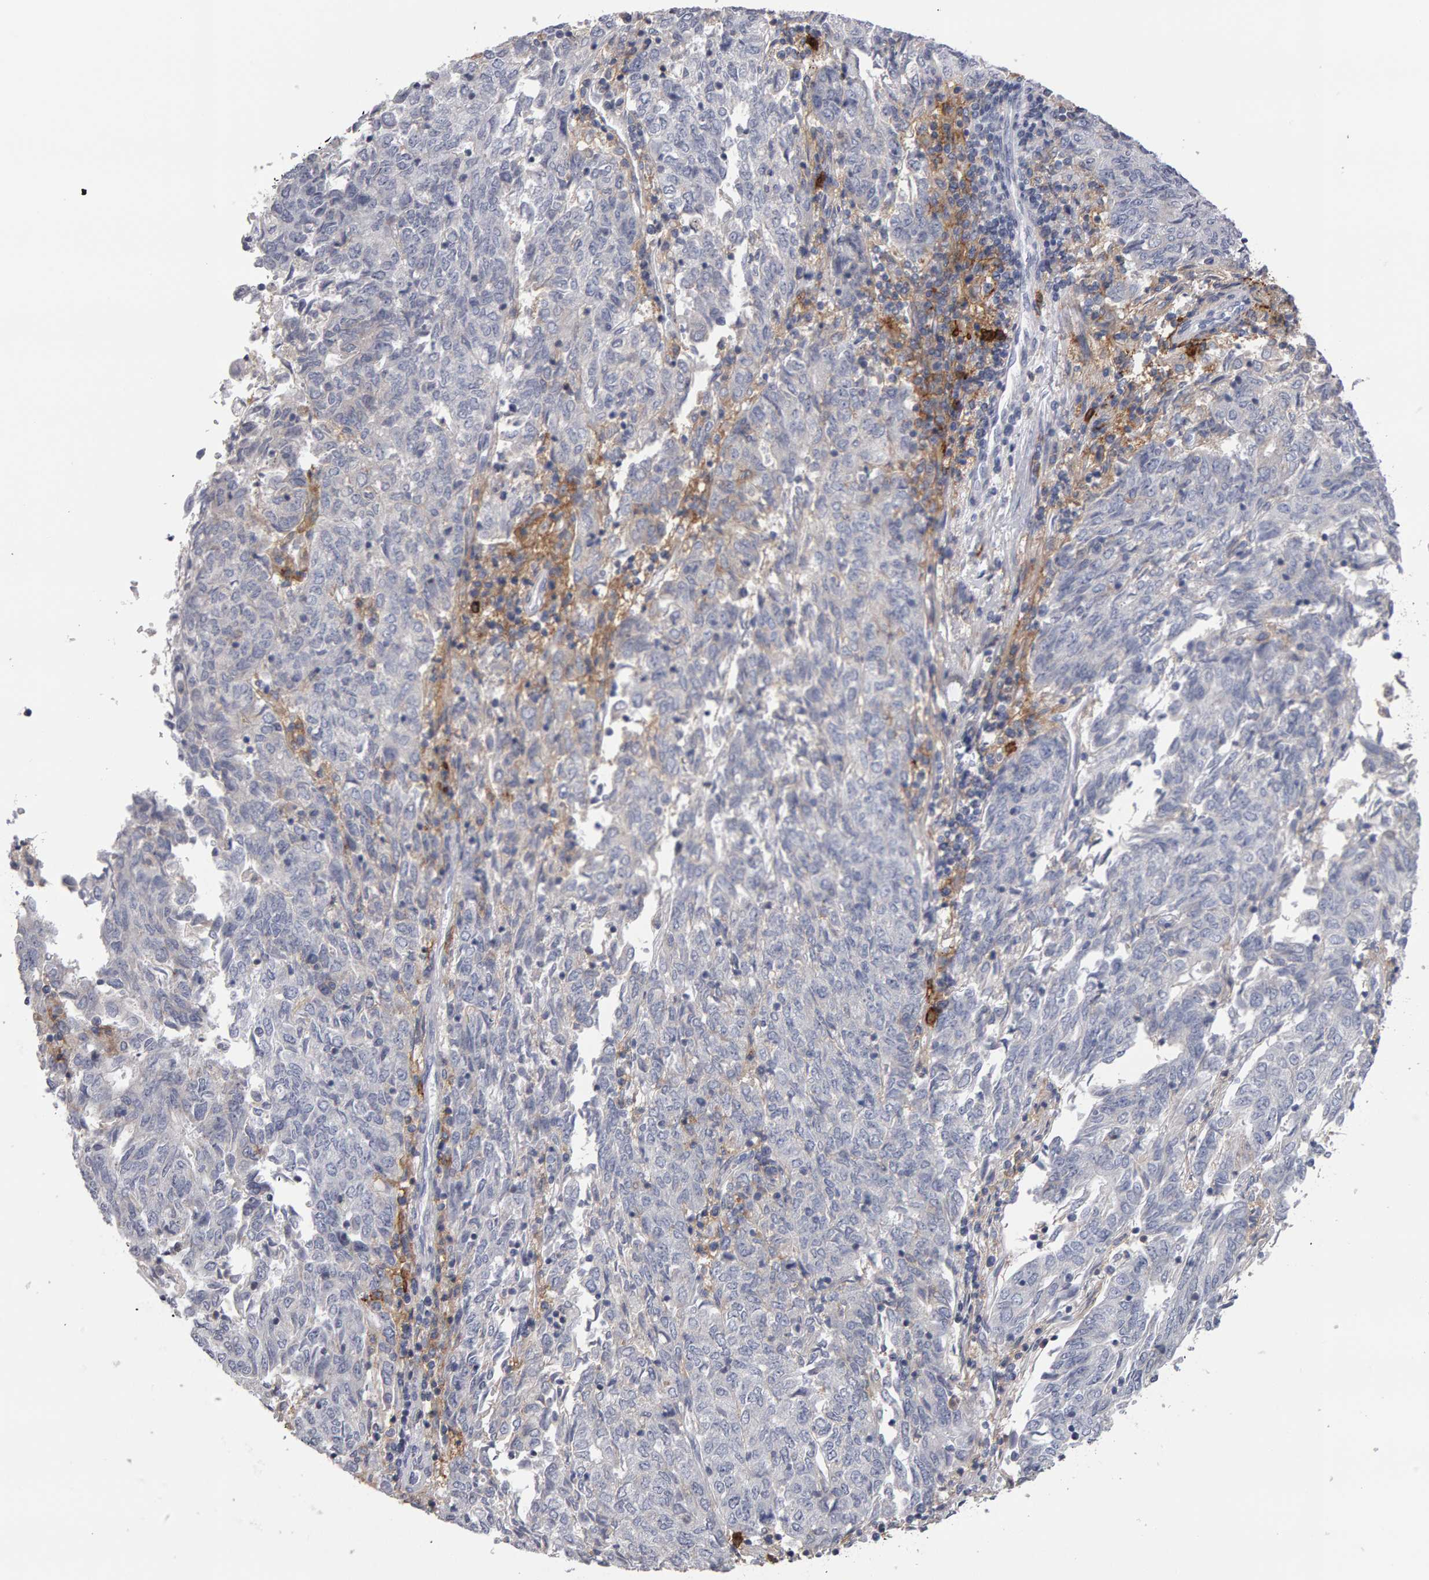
{"staining": {"intensity": "negative", "quantity": "none", "location": "none"}, "tissue": "endometrial cancer", "cell_type": "Tumor cells", "image_type": "cancer", "snomed": [{"axis": "morphology", "description": "Adenocarcinoma, NOS"}, {"axis": "topography", "description": "Endometrium"}], "caption": "Tumor cells show no significant positivity in endometrial cancer.", "gene": "CD38", "patient": {"sex": "female", "age": 80}}